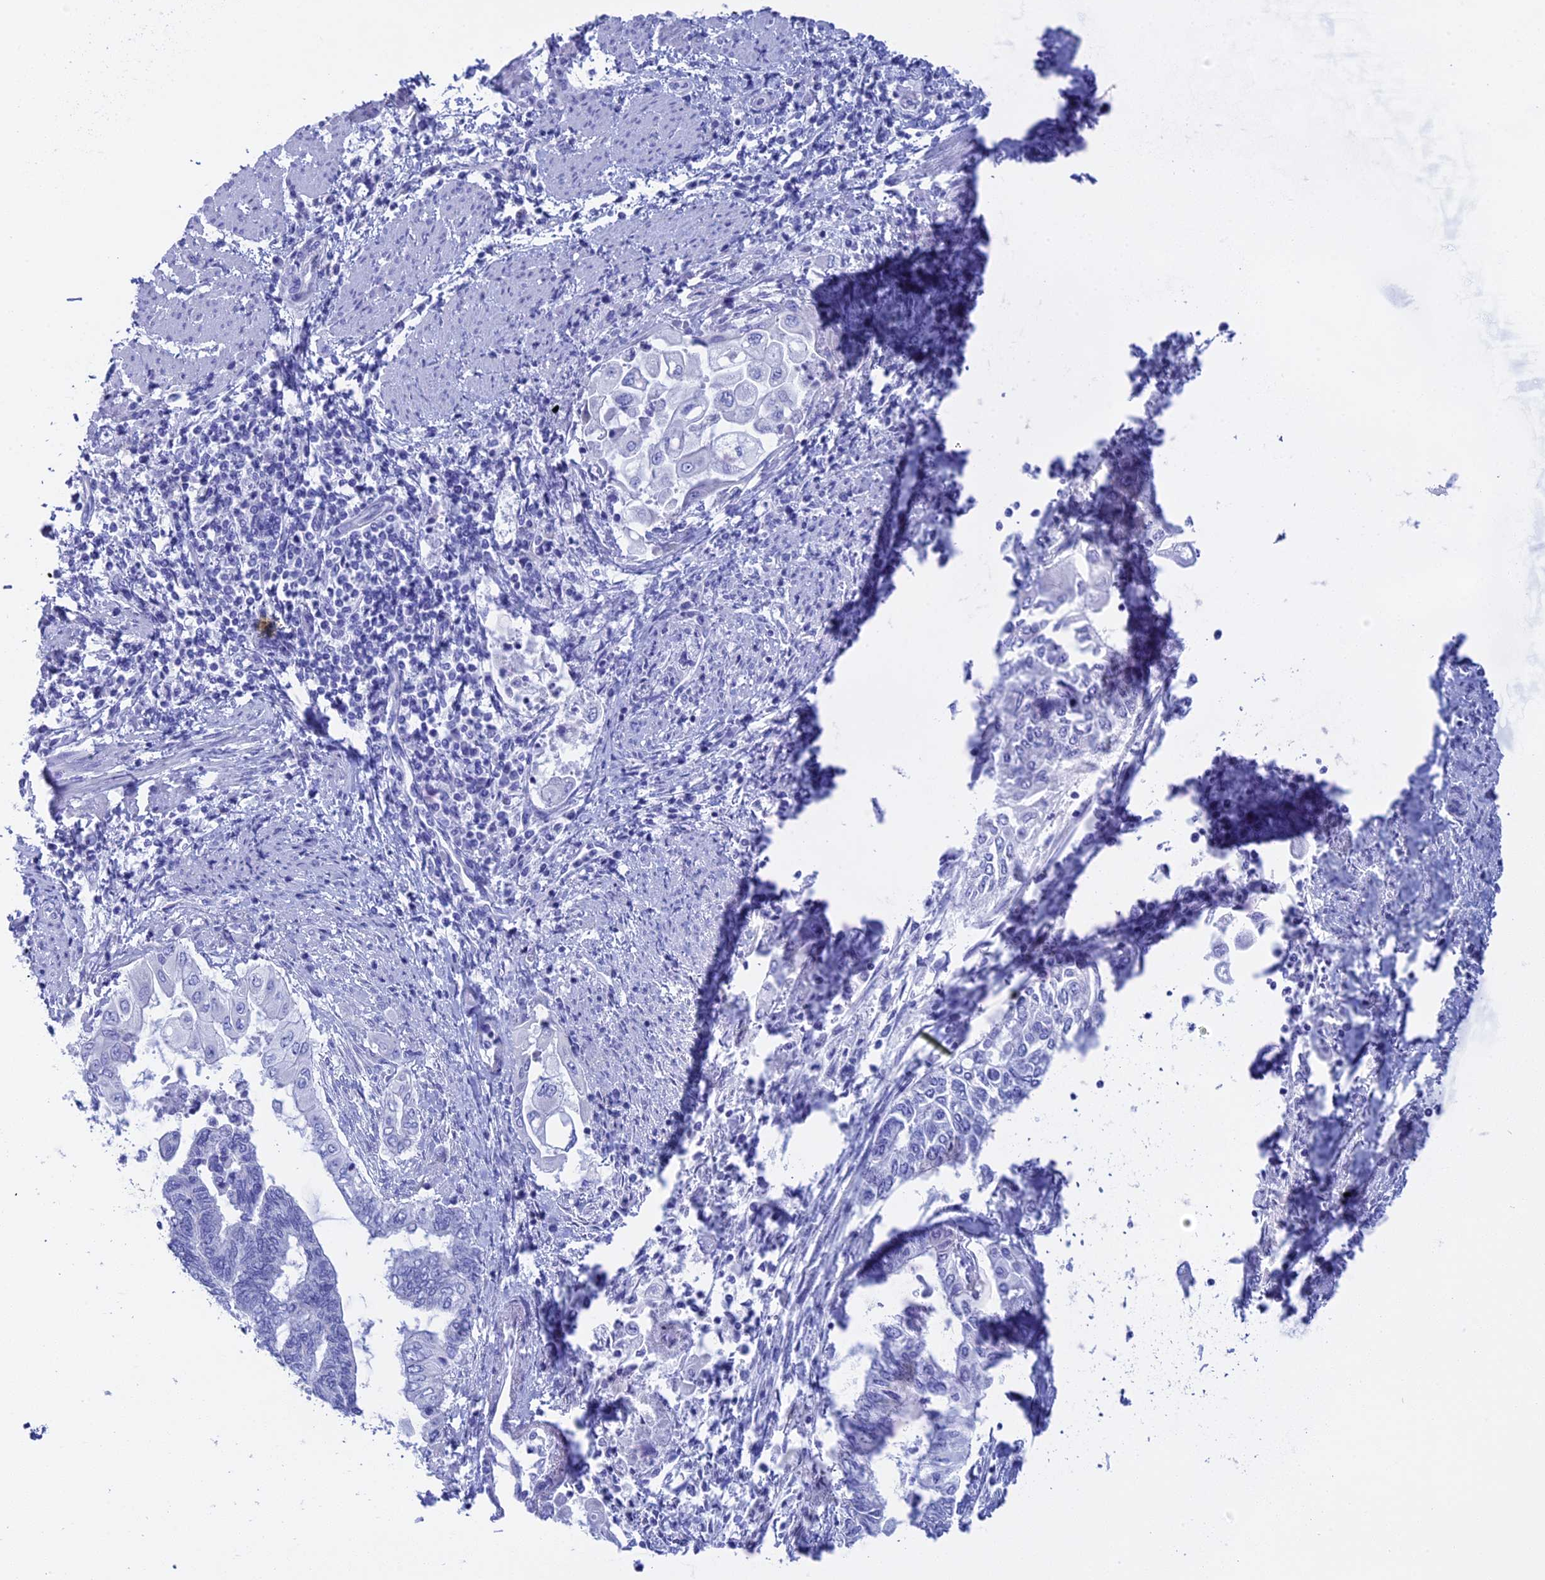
{"staining": {"intensity": "negative", "quantity": "none", "location": "none"}, "tissue": "endometrial cancer", "cell_type": "Tumor cells", "image_type": "cancer", "snomed": [{"axis": "morphology", "description": "Adenocarcinoma, NOS"}, {"axis": "topography", "description": "Uterus"}, {"axis": "topography", "description": "Endometrium"}], "caption": "Image shows no protein staining in tumor cells of endometrial cancer (adenocarcinoma) tissue.", "gene": "TEX101", "patient": {"sex": "female", "age": 70}}